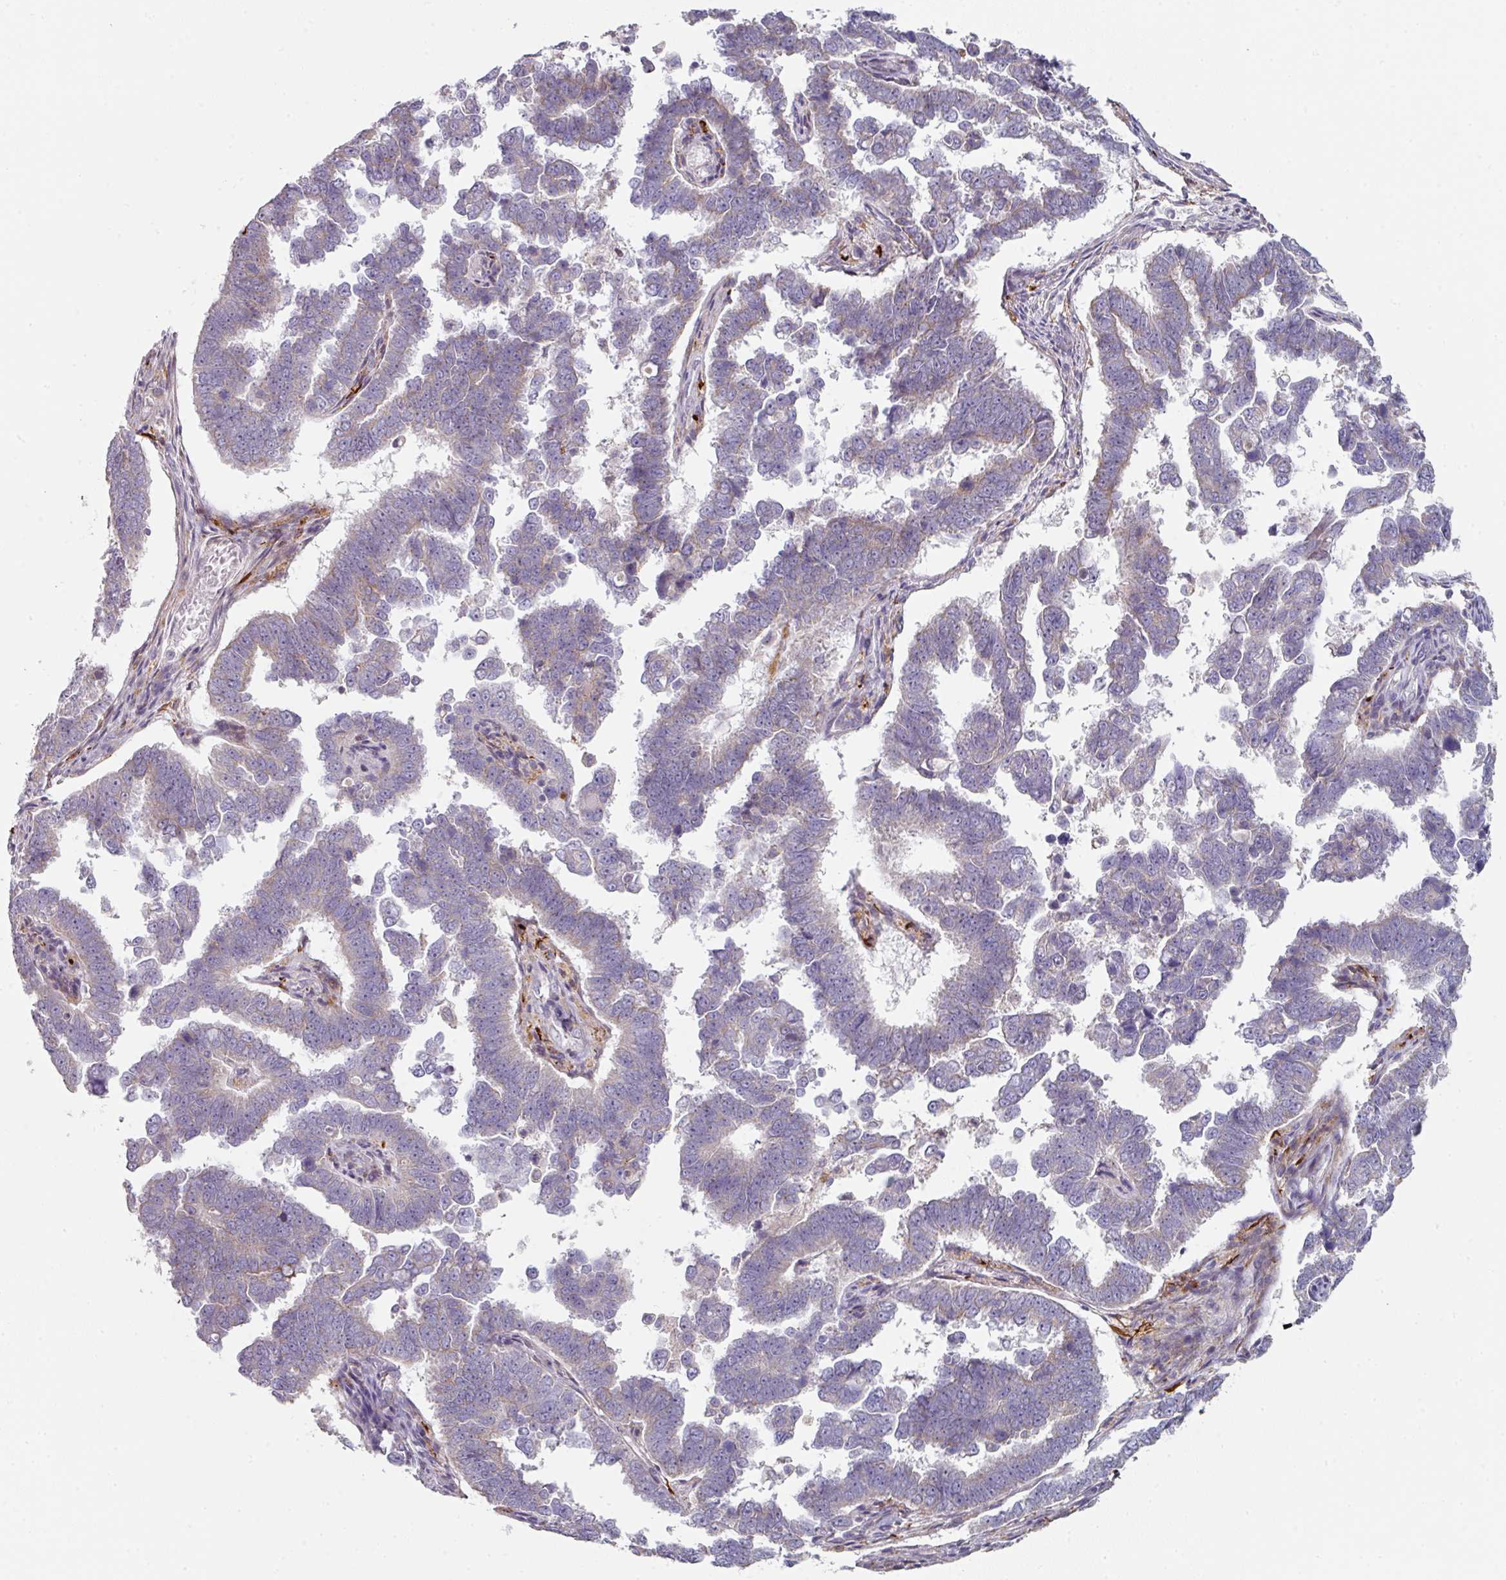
{"staining": {"intensity": "weak", "quantity": "25%-75%", "location": "cytoplasmic/membranous"}, "tissue": "endometrial cancer", "cell_type": "Tumor cells", "image_type": "cancer", "snomed": [{"axis": "morphology", "description": "Adenocarcinoma, NOS"}, {"axis": "topography", "description": "Endometrium"}], "caption": "Endometrial adenocarcinoma stained with a protein marker shows weak staining in tumor cells.", "gene": "WSB2", "patient": {"sex": "female", "age": 75}}